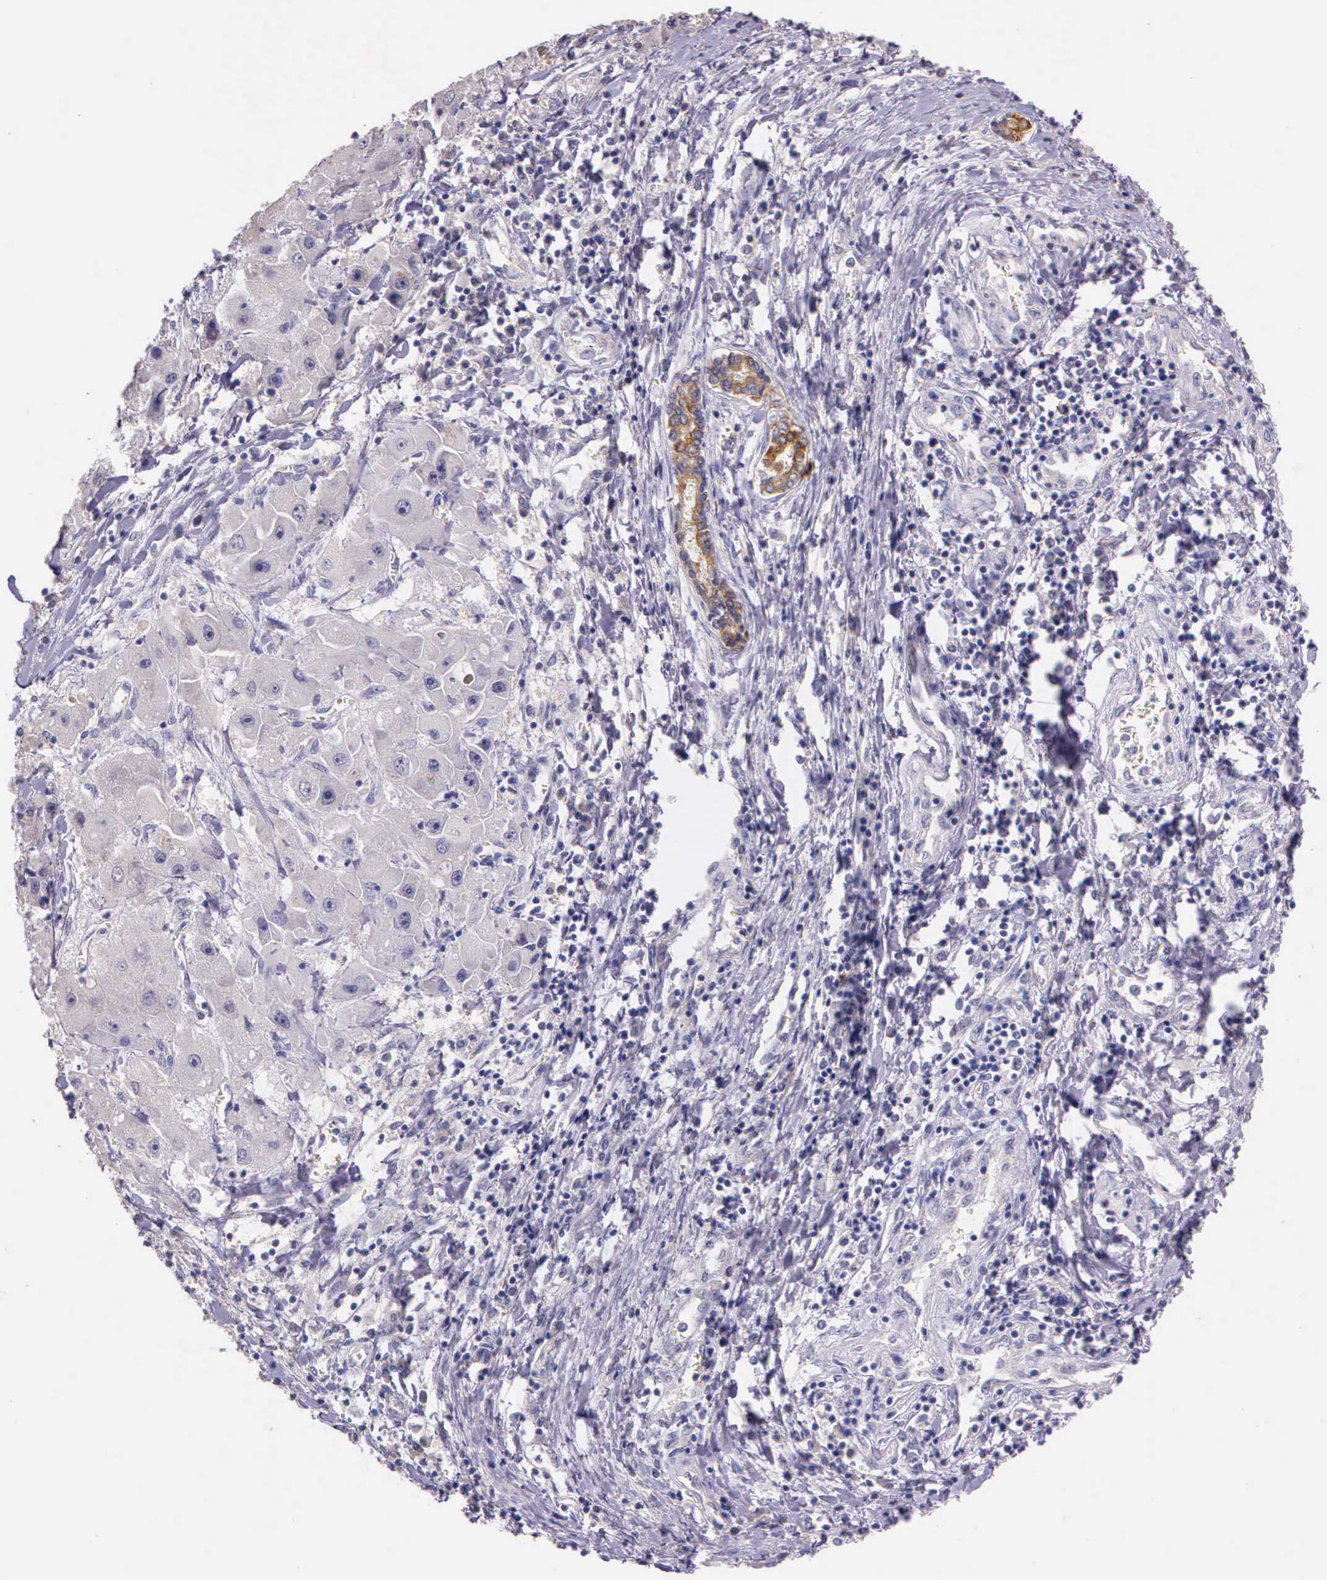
{"staining": {"intensity": "negative", "quantity": "none", "location": "none"}, "tissue": "liver cancer", "cell_type": "Tumor cells", "image_type": "cancer", "snomed": [{"axis": "morphology", "description": "Carcinoma, Hepatocellular, NOS"}, {"axis": "topography", "description": "Liver"}], "caption": "DAB (3,3'-diaminobenzidine) immunohistochemical staining of human liver cancer demonstrates no significant positivity in tumor cells. The staining is performed using DAB brown chromogen with nuclei counter-stained in using hematoxylin.", "gene": "IGBP1", "patient": {"sex": "male", "age": 24}}